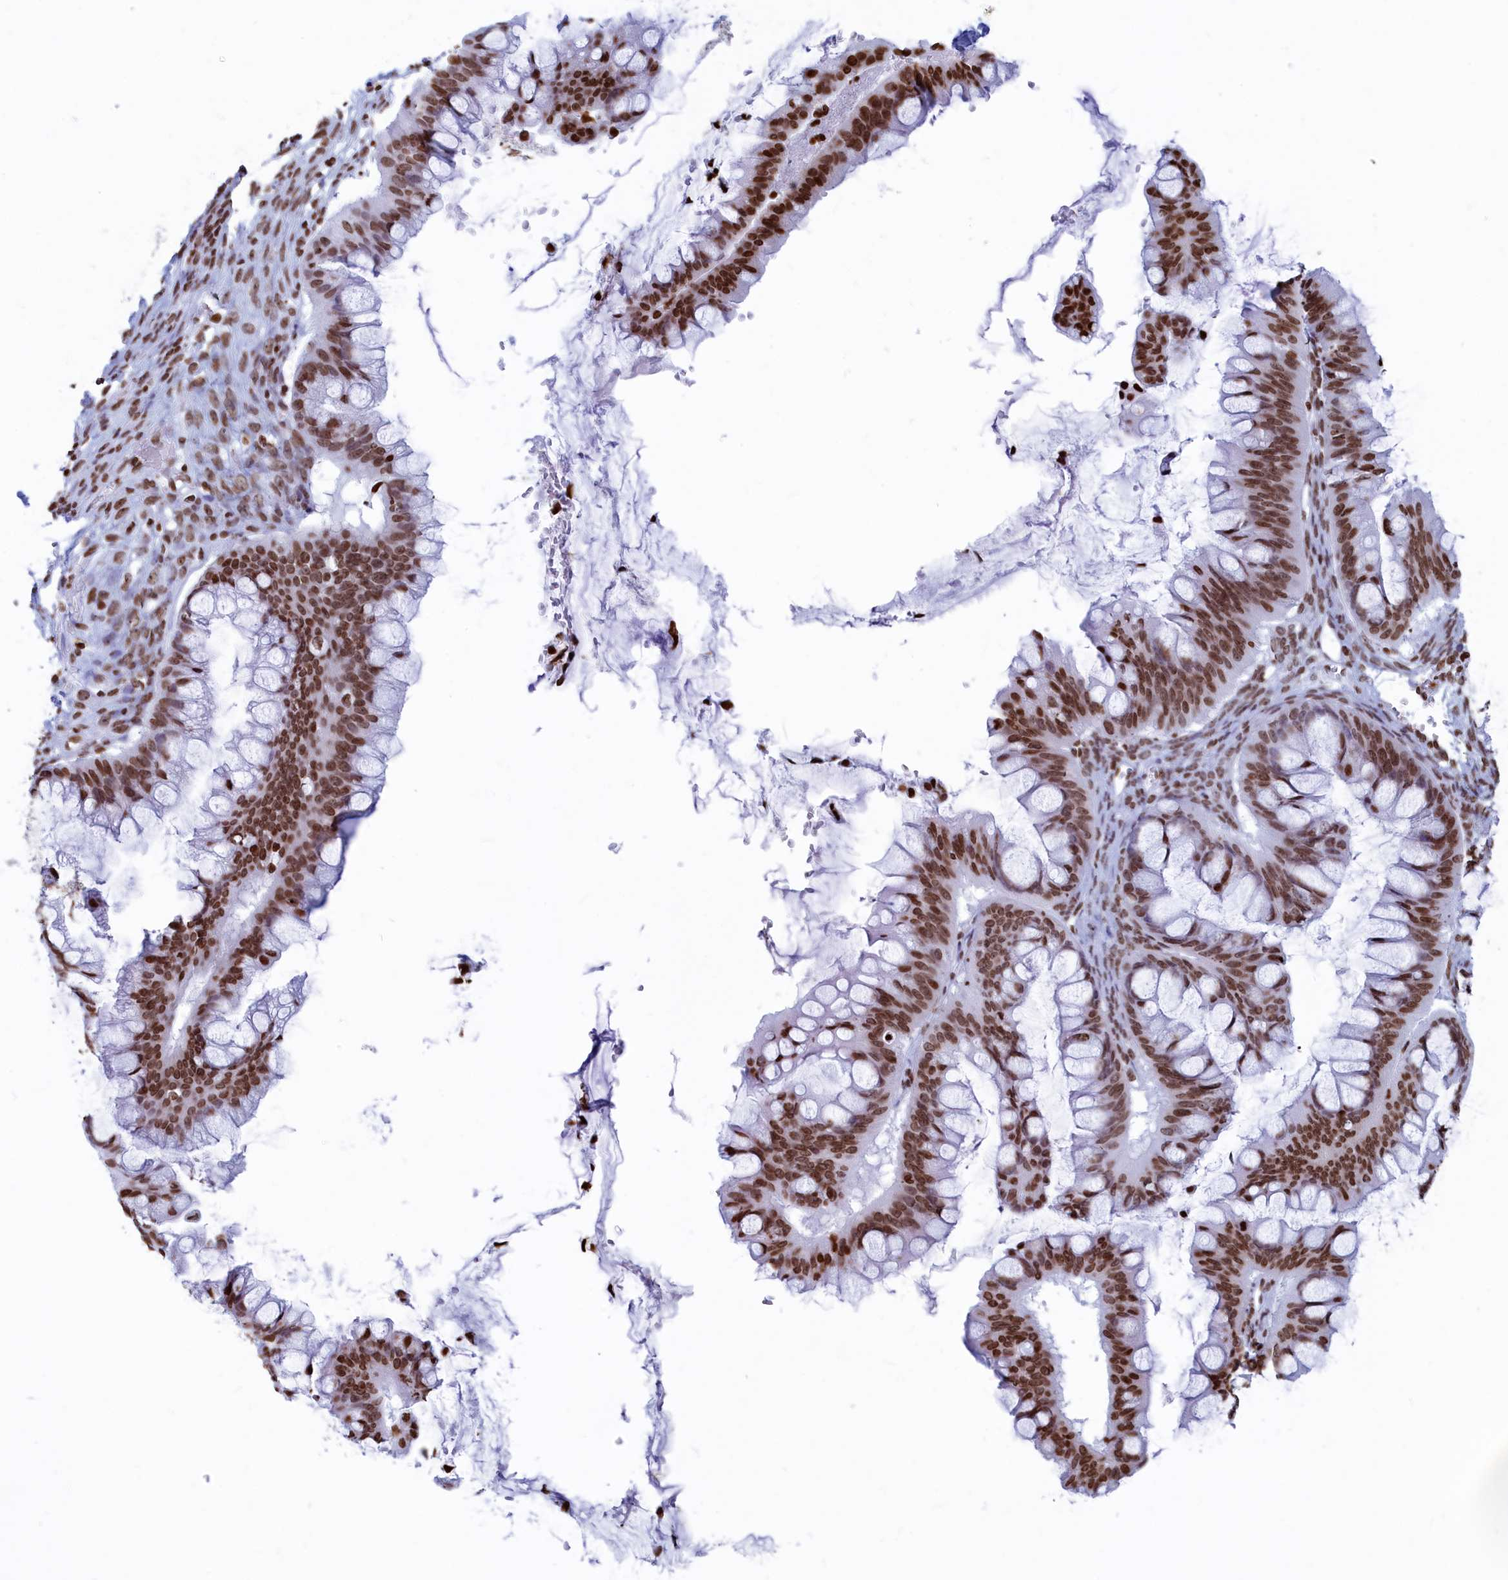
{"staining": {"intensity": "moderate", "quantity": ">75%", "location": "nuclear"}, "tissue": "ovarian cancer", "cell_type": "Tumor cells", "image_type": "cancer", "snomed": [{"axis": "morphology", "description": "Cystadenocarcinoma, mucinous, NOS"}, {"axis": "topography", "description": "Ovary"}], "caption": "Protein staining exhibits moderate nuclear positivity in approximately >75% of tumor cells in mucinous cystadenocarcinoma (ovarian). (Brightfield microscopy of DAB IHC at high magnification).", "gene": "APOBEC3A", "patient": {"sex": "female", "age": 73}}